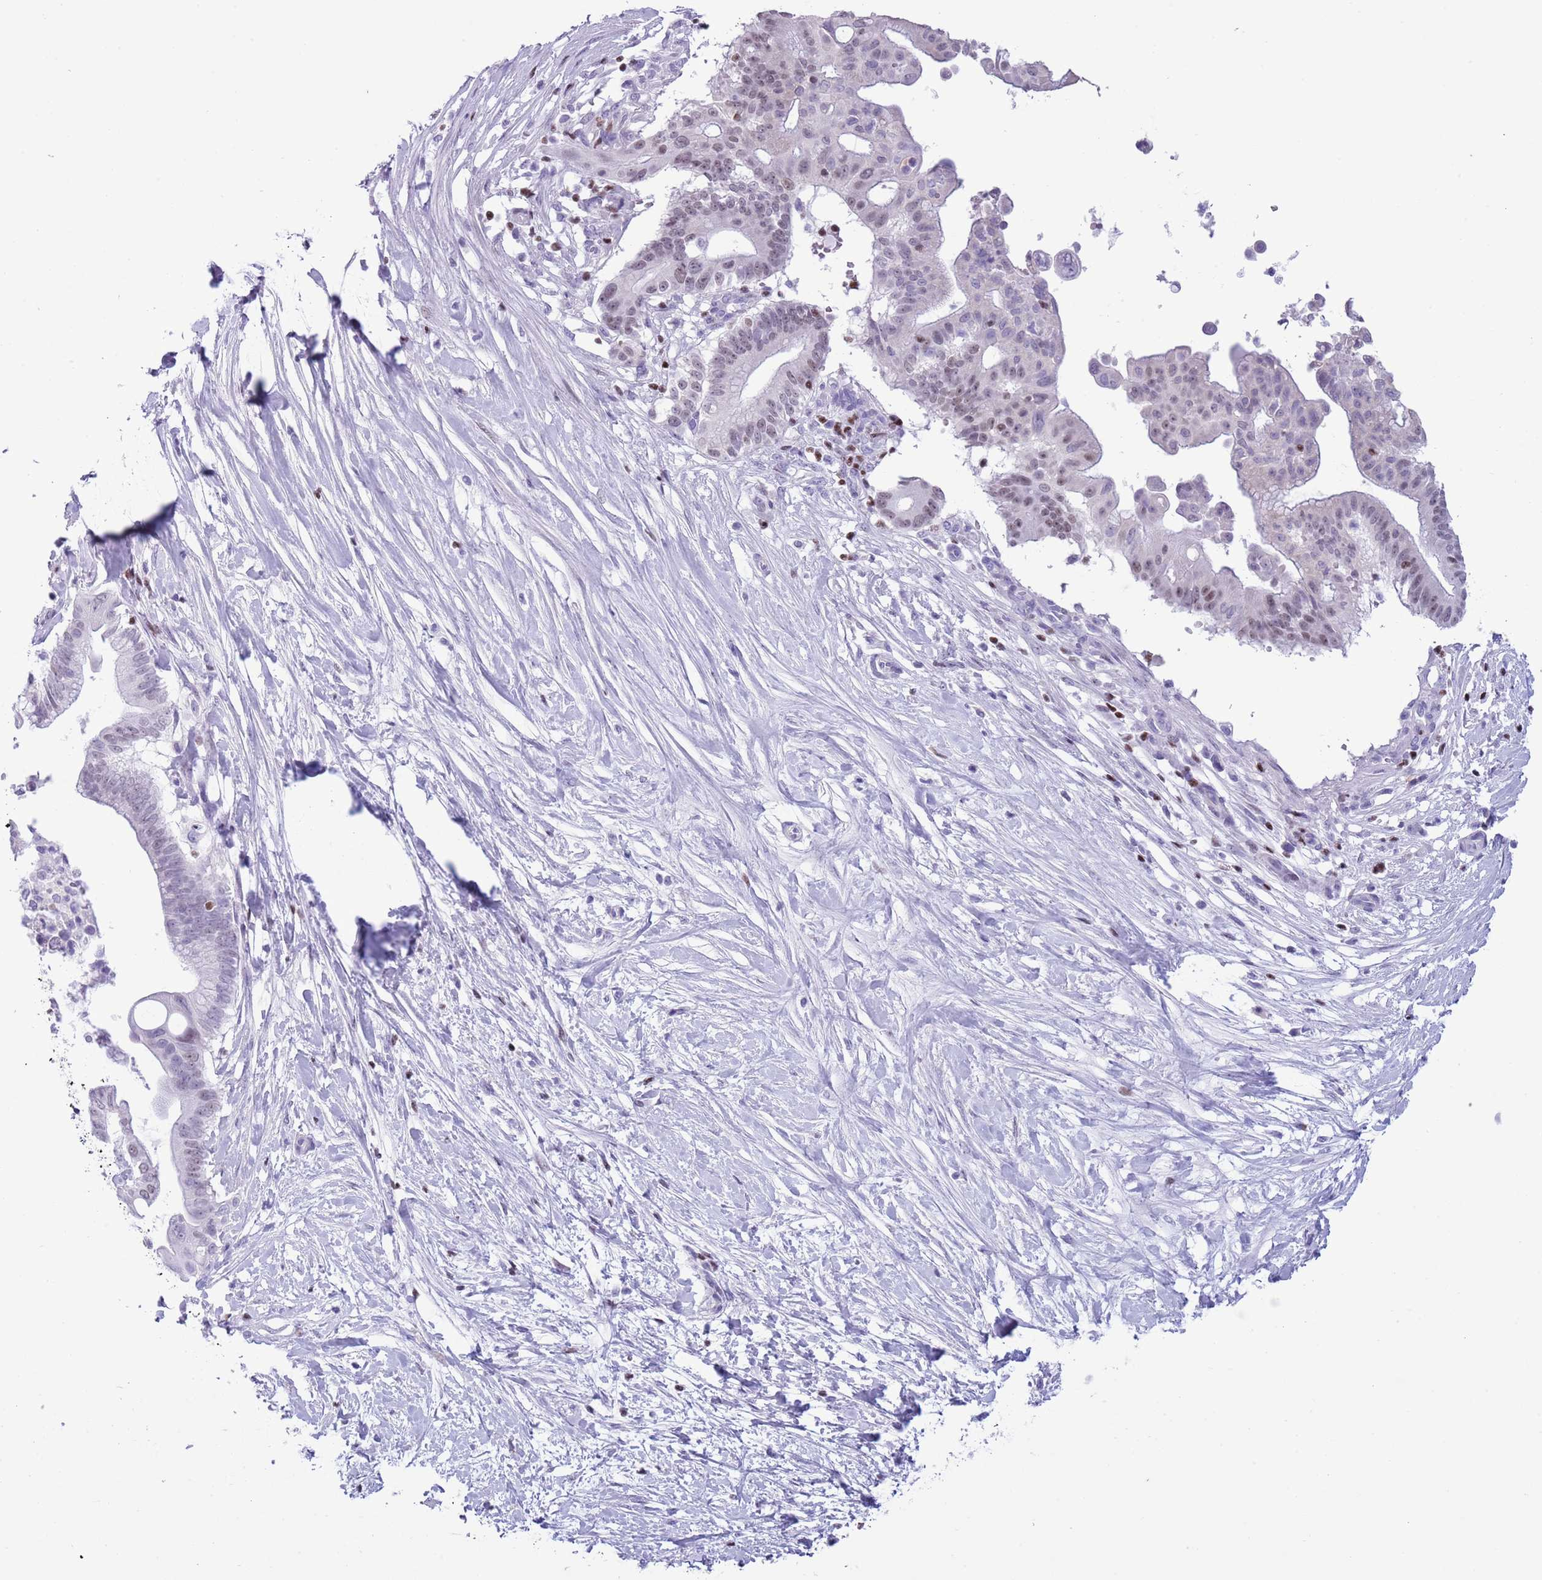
{"staining": {"intensity": "weak", "quantity": "<25%", "location": "nuclear"}, "tissue": "pancreatic cancer", "cell_type": "Tumor cells", "image_type": "cancer", "snomed": [{"axis": "morphology", "description": "Adenocarcinoma, NOS"}, {"axis": "topography", "description": "Pancreas"}], "caption": "This is an immunohistochemistry photomicrograph of human pancreatic adenocarcinoma. There is no expression in tumor cells.", "gene": "BCL11B", "patient": {"sex": "male", "age": 68}}